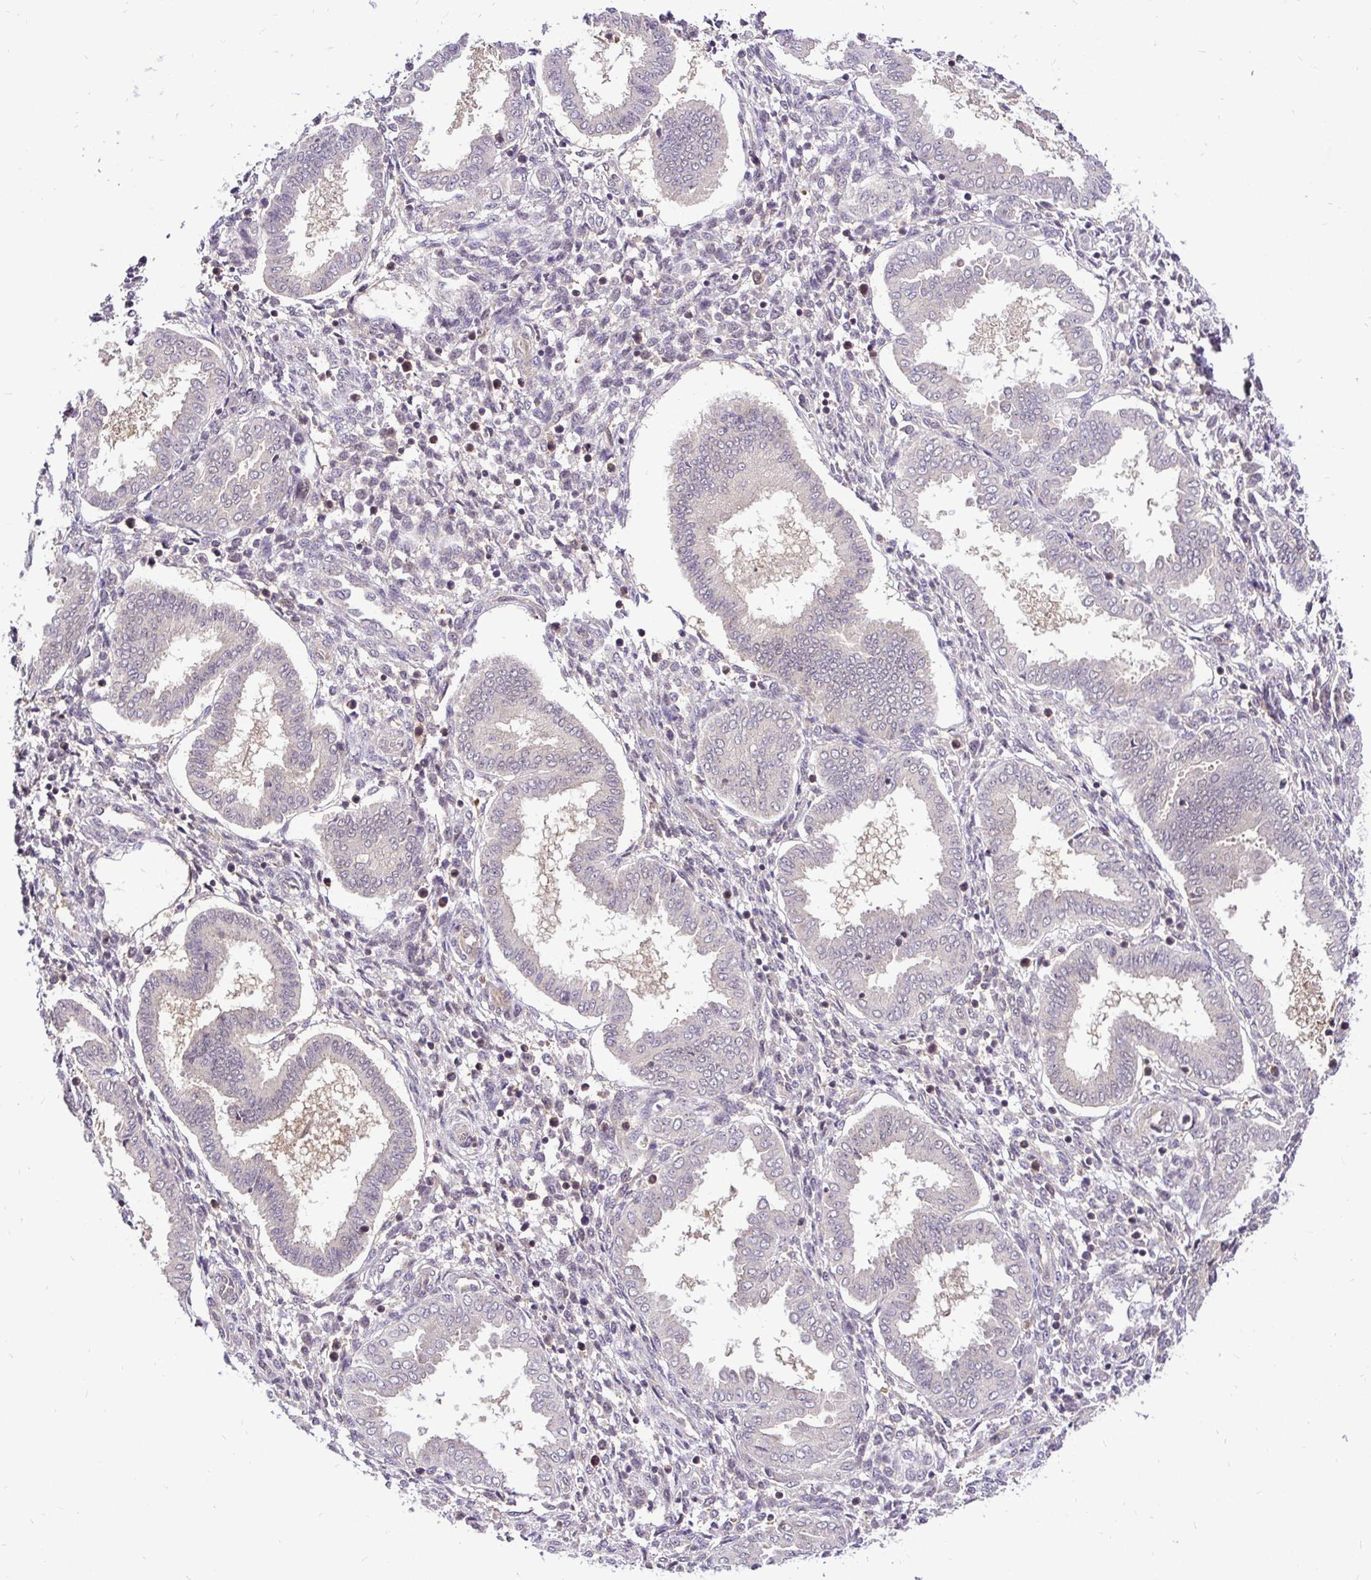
{"staining": {"intensity": "negative", "quantity": "none", "location": "none"}, "tissue": "endometrium", "cell_type": "Cells in endometrial stroma", "image_type": "normal", "snomed": [{"axis": "morphology", "description": "Normal tissue, NOS"}, {"axis": "topography", "description": "Endometrium"}], "caption": "Cells in endometrial stroma are negative for protein expression in benign human endometrium. (Brightfield microscopy of DAB immunohistochemistry (IHC) at high magnification).", "gene": "UBE2M", "patient": {"sex": "female", "age": 24}}